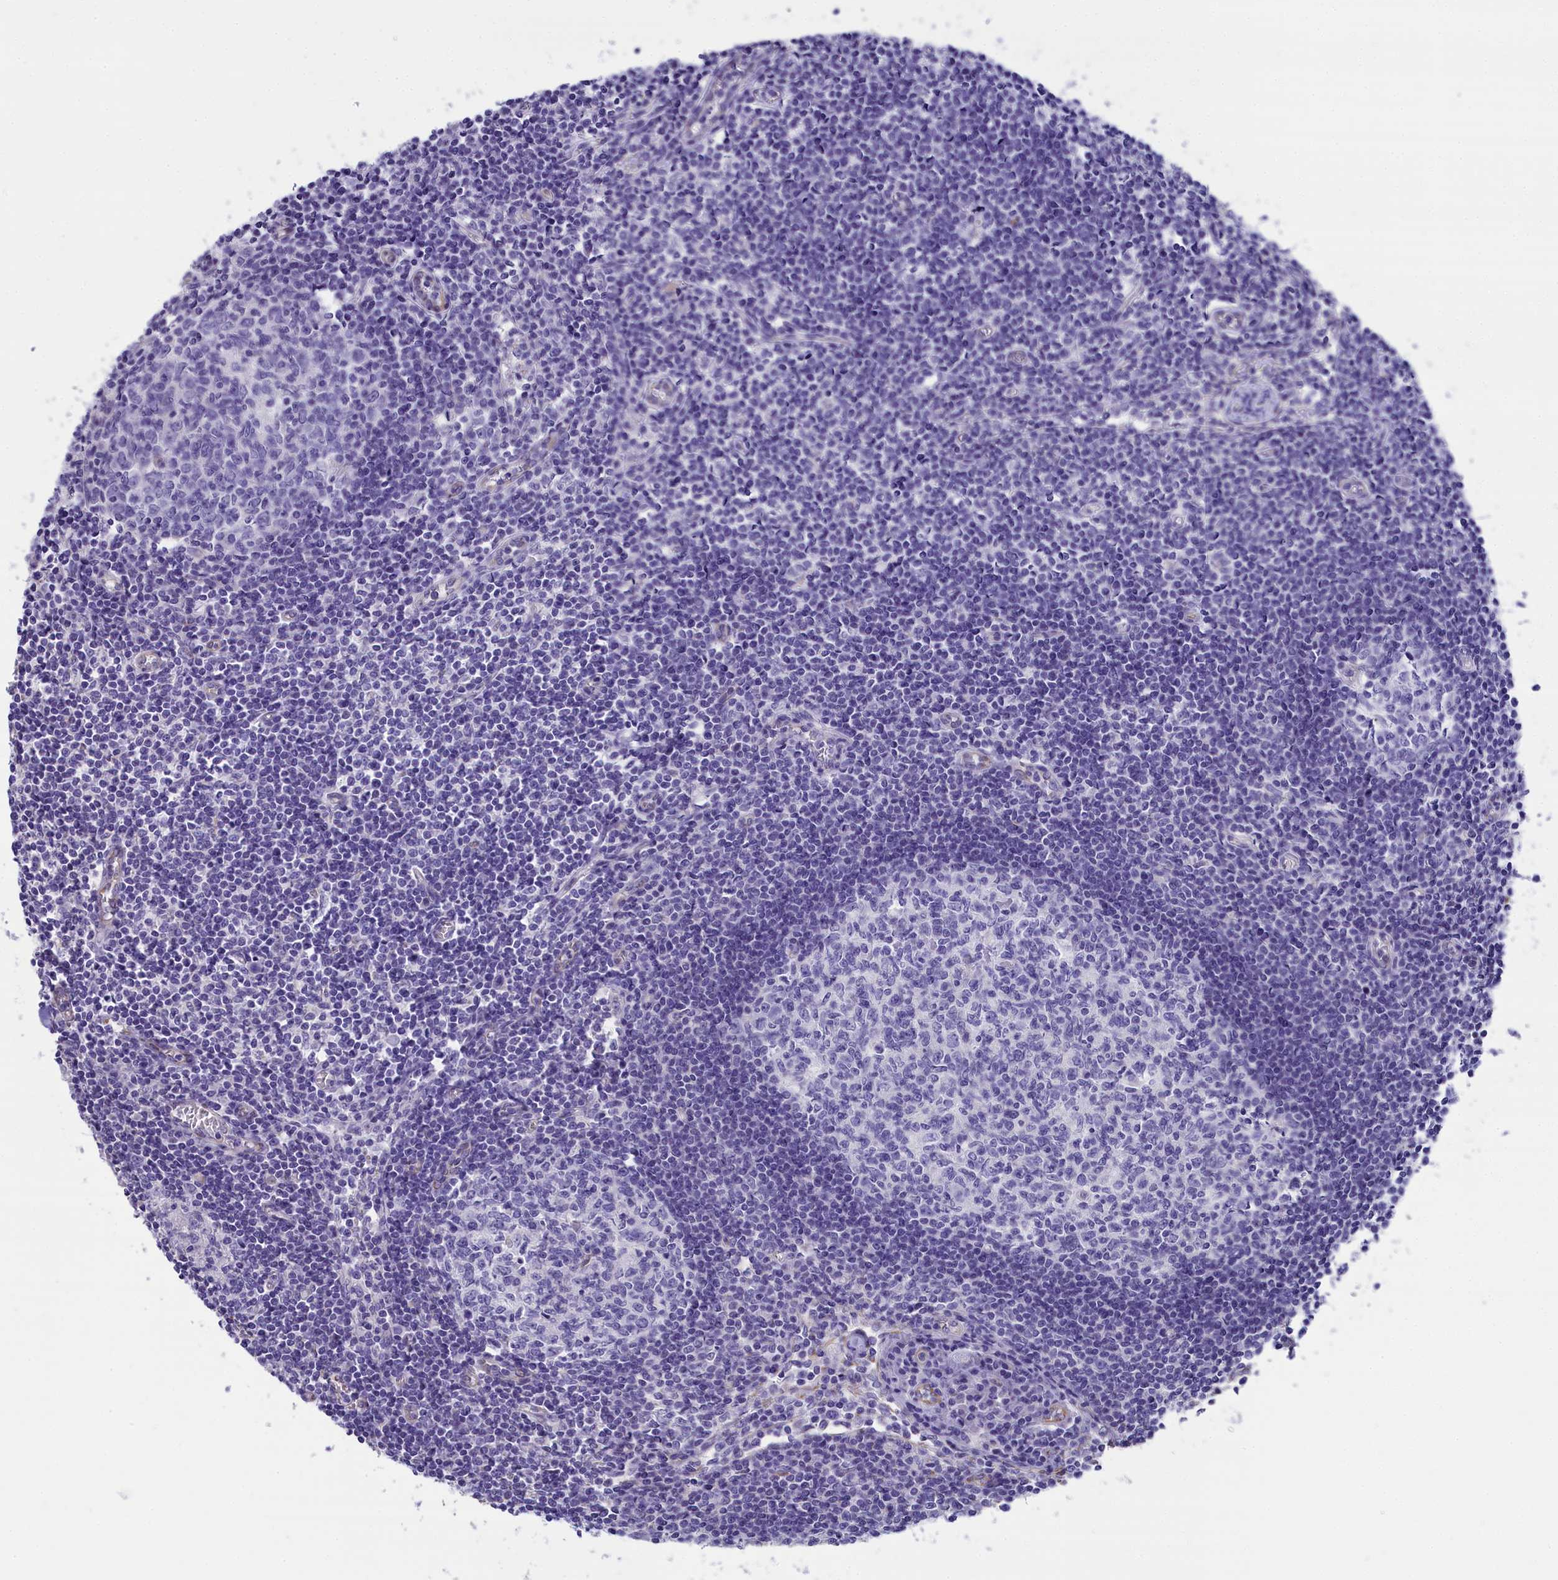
{"staining": {"intensity": "negative", "quantity": "none", "location": "none"}, "tissue": "lymph node", "cell_type": "Germinal center cells", "image_type": "normal", "snomed": [{"axis": "morphology", "description": "Normal tissue, NOS"}, {"axis": "topography", "description": "Lymph node"}], "caption": "Immunohistochemistry of normal lymph node exhibits no positivity in germinal center cells.", "gene": "TACSTD2", "patient": {"sex": "female", "age": 55}}